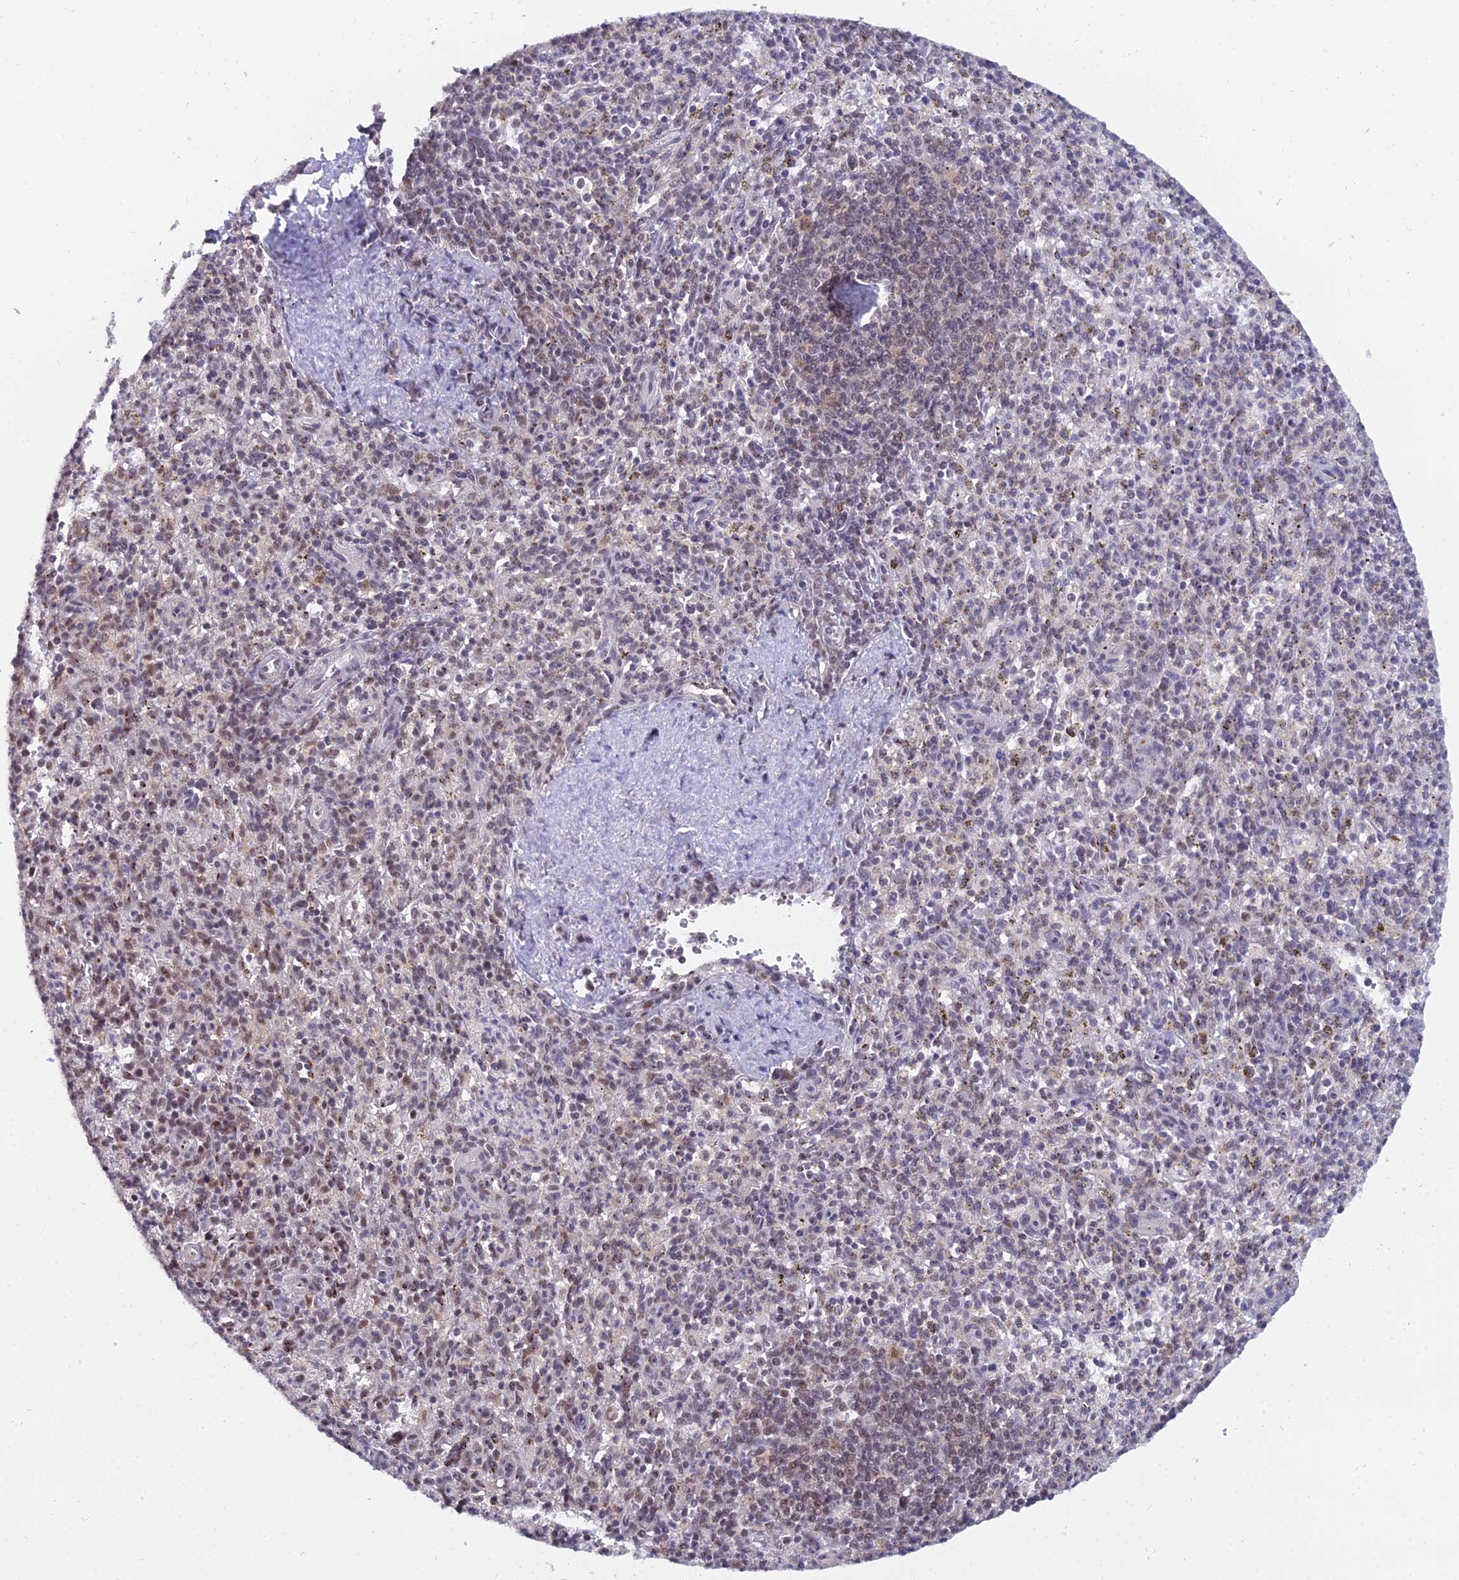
{"staining": {"intensity": "weak", "quantity": "<25%", "location": "nuclear"}, "tissue": "spleen", "cell_type": "Cells in red pulp", "image_type": "normal", "snomed": [{"axis": "morphology", "description": "Normal tissue, NOS"}, {"axis": "topography", "description": "Spleen"}], "caption": "Immunohistochemistry image of normal human spleen stained for a protein (brown), which exhibits no positivity in cells in red pulp. (DAB IHC with hematoxylin counter stain).", "gene": "THOC3", "patient": {"sex": "male", "age": 72}}